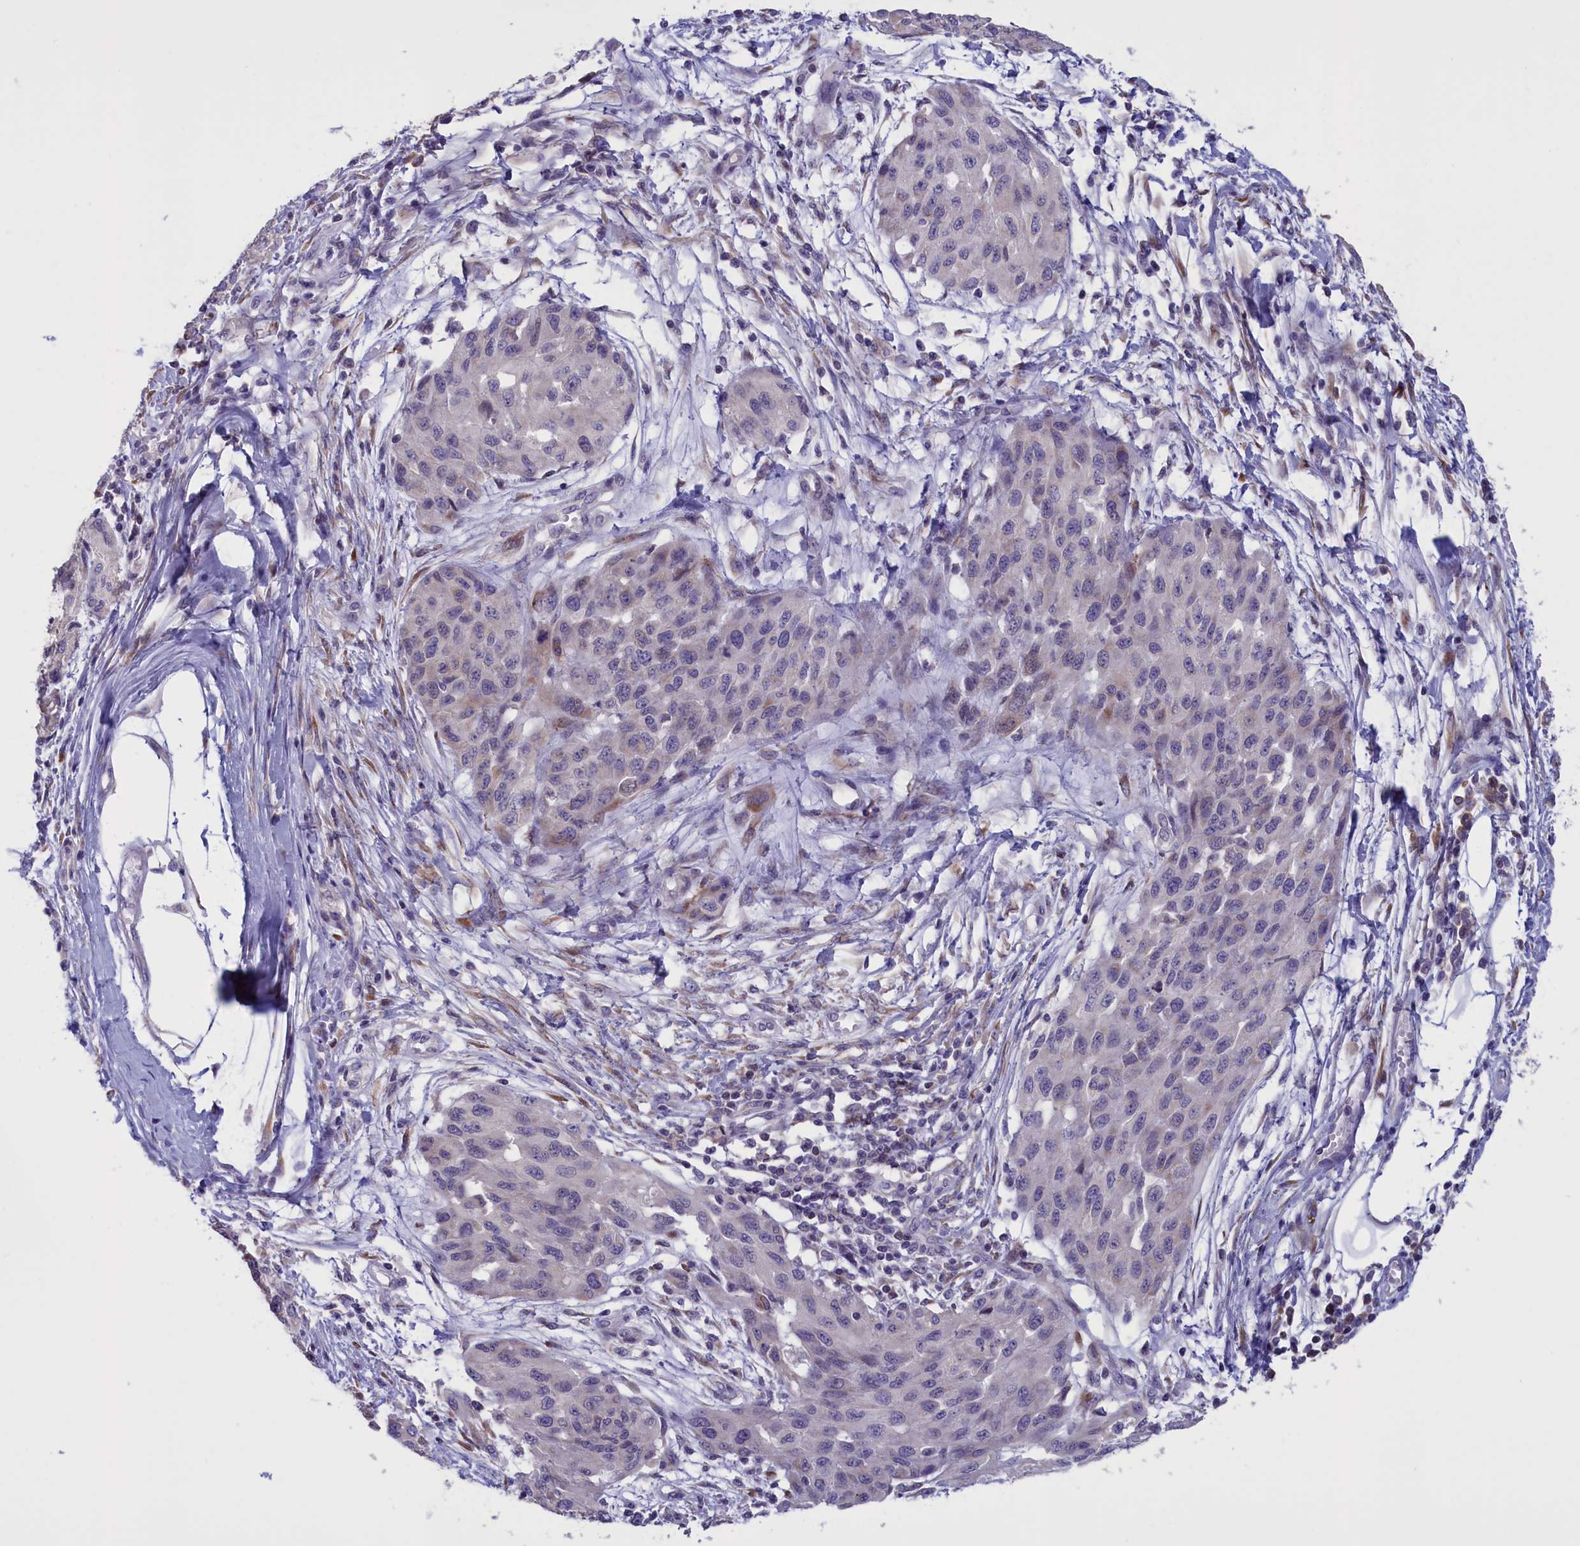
{"staining": {"intensity": "negative", "quantity": "none", "location": "none"}, "tissue": "melanoma", "cell_type": "Tumor cells", "image_type": "cancer", "snomed": [{"axis": "morphology", "description": "Normal tissue, NOS"}, {"axis": "morphology", "description": "Malignant melanoma, NOS"}, {"axis": "topography", "description": "Skin"}], "caption": "High magnification brightfield microscopy of malignant melanoma stained with DAB (brown) and counterstained with hematoxylin (blue): tumor cells show no significant positivity.", "gene": "PARS2", "patient": {"sex": "male", "age": 62}}